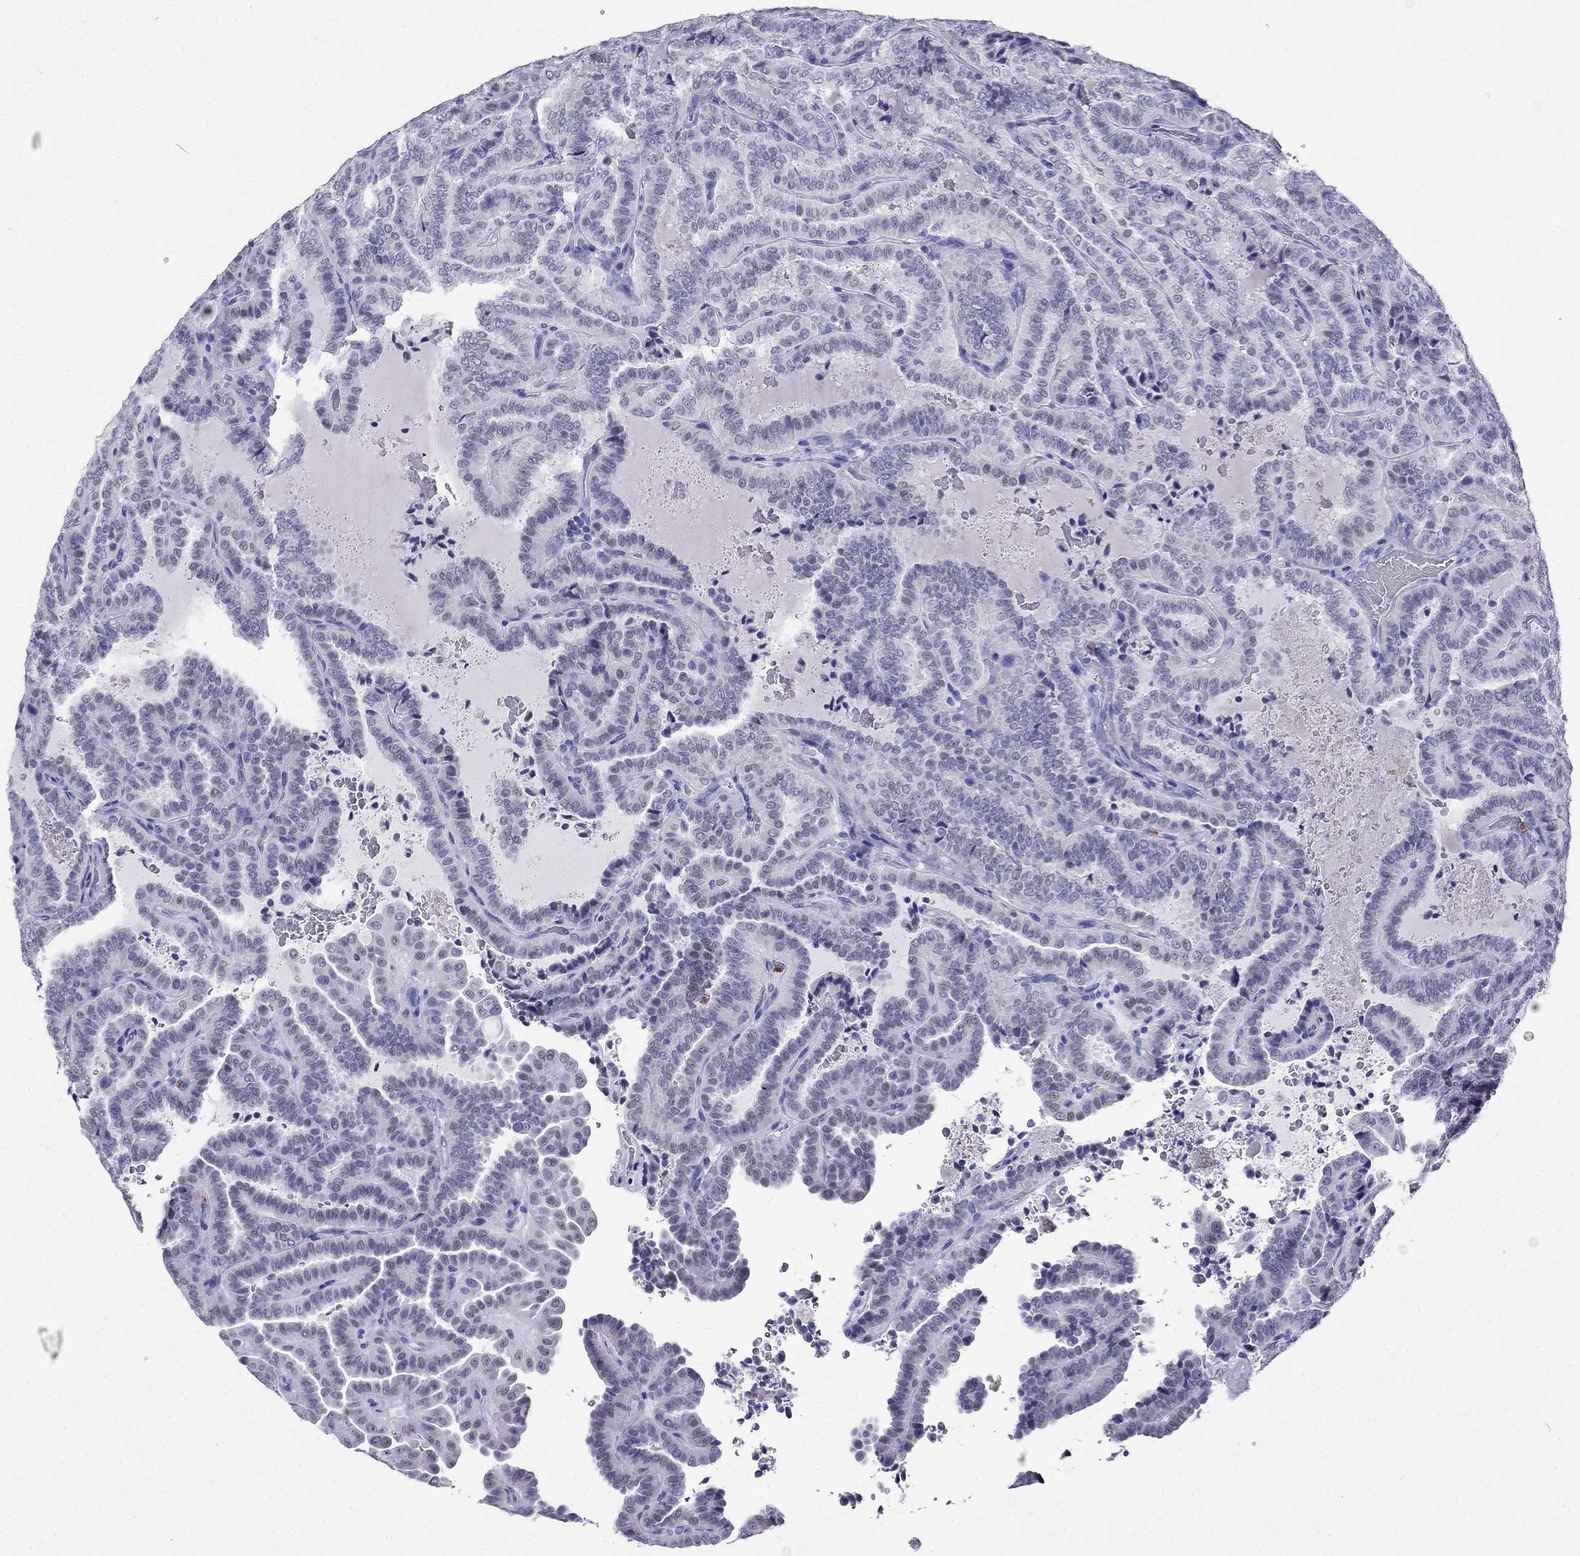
{"staining": {"intensity": "negative", "quantity": "none", "location": "none"}, "tissue": "thyroid cancer", "cell_type": "Tumor cells", "image_type": "cancer", "snomed": [{"axis": "morphology", "description": "Papillary adenocarcinoma, NOS"}, {"axis": "topography", "description": "Thyroid gland"}], "caption": "A high-resolution image shows immunohistochemistry staining of thyroid papillary adenocarcinoma, which demonstrates no significant expression in tumor cells. (Stains: DAB IHC with hematoxylin counter stain, Microscopy: brightfield microscopy at high magnification).", "gene": "PPP1R36", "patient": {"sex": "female", "age": 39}}